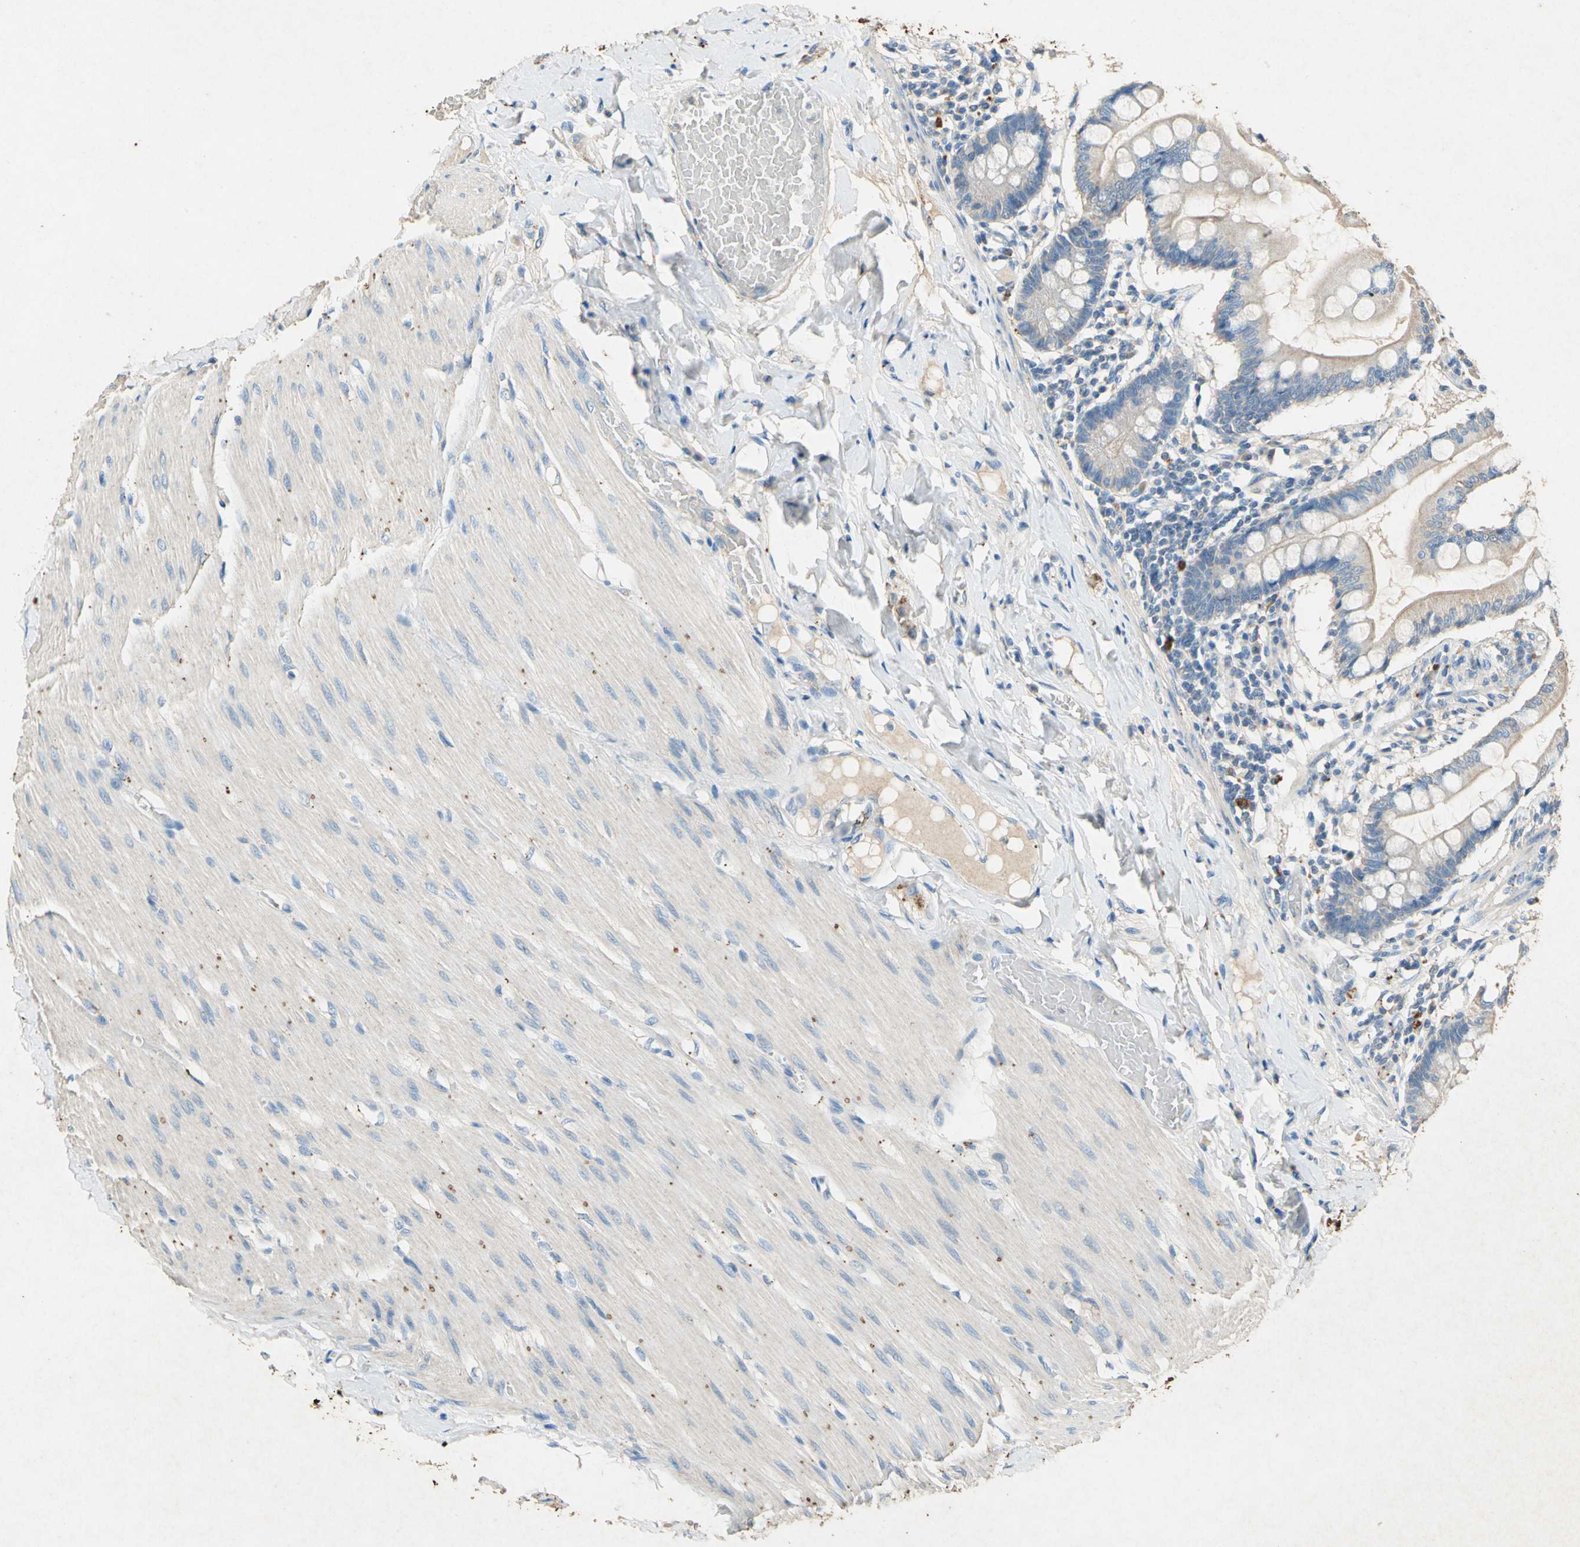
{"staining": {"intensity": "weak", "quantity": ">75%", "location": "cytoplasmic/membranous"}, "tissue": "small intestine", "cell_type": "Glandular cells", "image_type": "normal", "snomed": [{"axis": "morphology", "description": "Normal tissue, NOS"}, {"axis": "topography", "description": "Small intestine"}], "caption": "Weak cytoplasmic/membranous staining for a protein is seen in approximately >75% of glandular cells of normal small intestine using immunohistochemistry.", "gene": "ADAMTS5", "patient": {"sex": "male", "age": 41}}